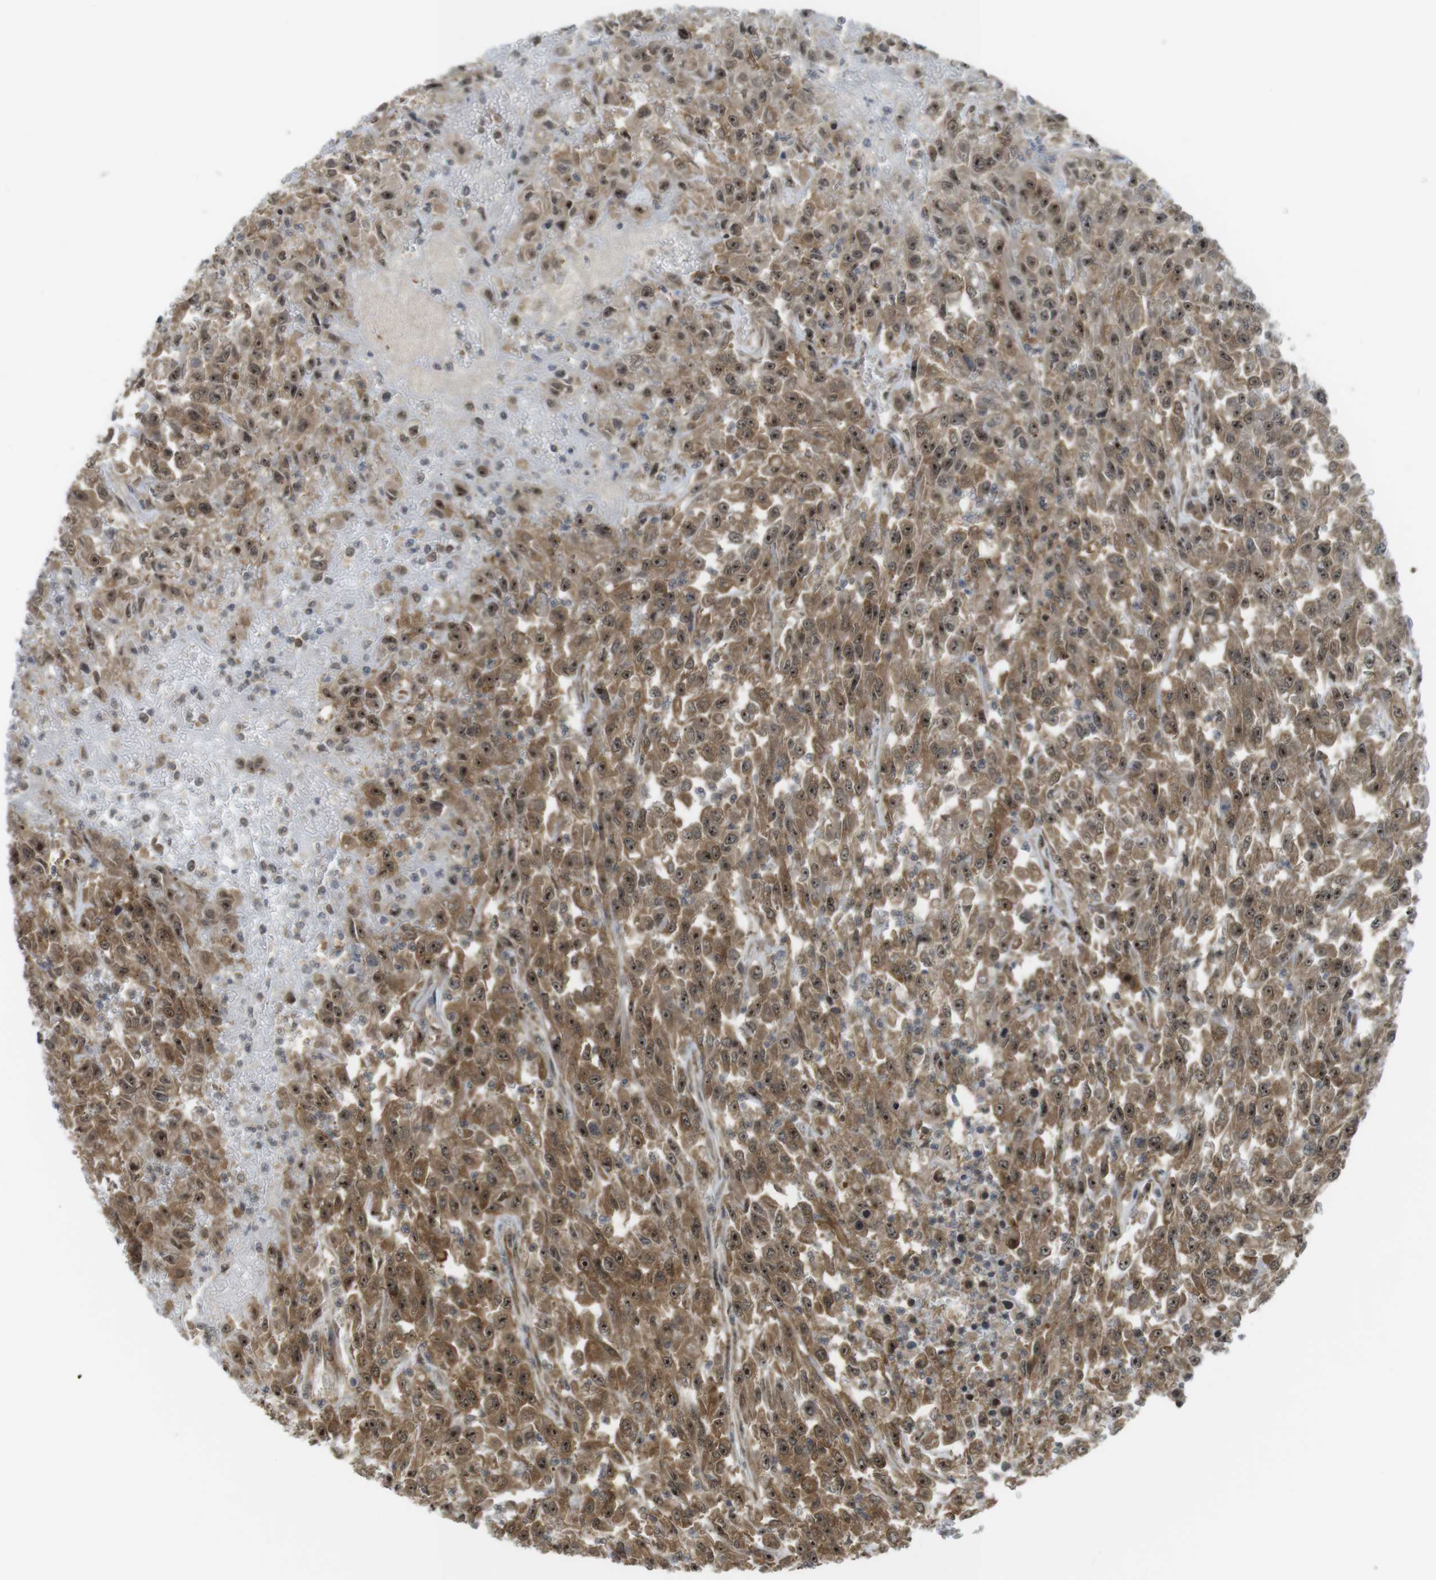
{"staining": {"intensity": "moderate", "quantity": ">75%", "location": "cytoplasmic/membranous,nuclear"}, "tissue": "urothelial cancer", "cell_type": "Tumor cells", "image_type": "cancer", "snomed": [{"axis": "morphology", "description": "Urothelial carcinoma, High grade"}, {"axis": "topography", "description": "Urinary bladder"}], "caption": "Immunohistochemical staining of high-grade urothelial carcinoma exhibits medium levels of moderate cytoplasmic/membranous and nuclear staining in about >75% of tumor cells.", "gene": "CC2D1A", "patient": {"sex": "male", "age": 46}}